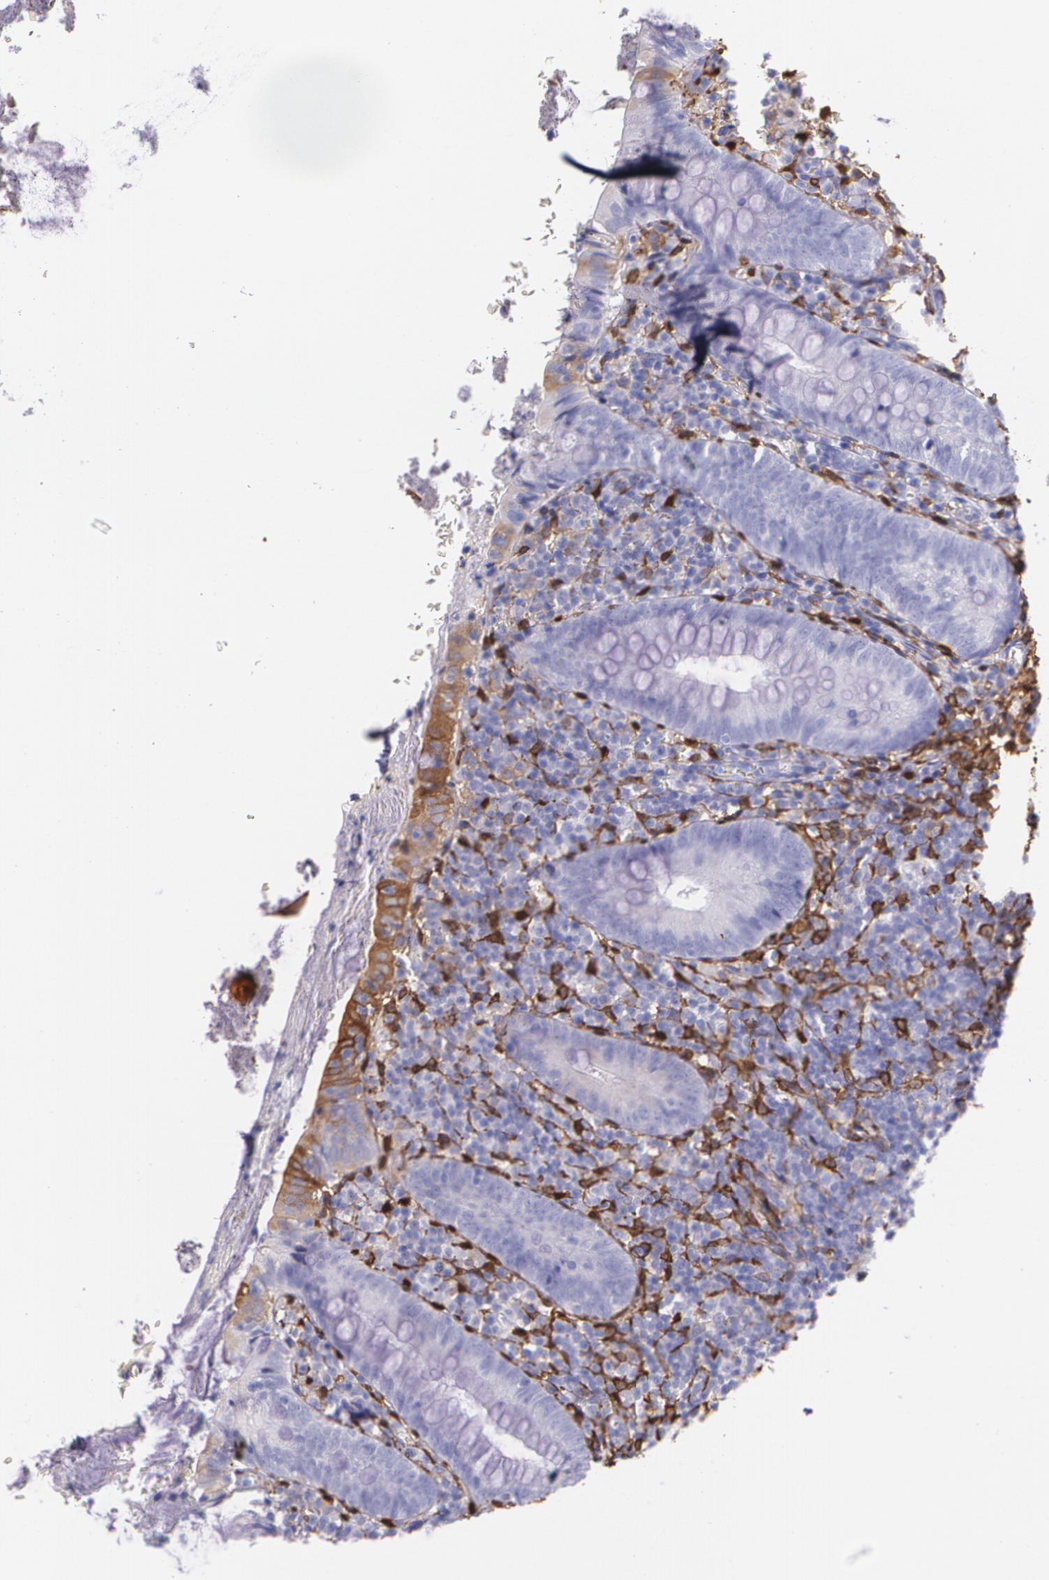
{"staining": {"intensity": "negative", "quantity": "none", "location": "none"}, "tissue": "appendix", "cell_type": "Glandular cells", "image_type": "normal", "snomed": [{"axis": "morphology", "description": "Normal tissue, NOS"}, {"axis": "topography", "description": "Appendix"}], "caption": "Normal appendix was stained to show a protein in brown. There is no significant positivity in glandular cells.", "gene": "MMP2", "patient": {"sex": "female", "age": 10}}